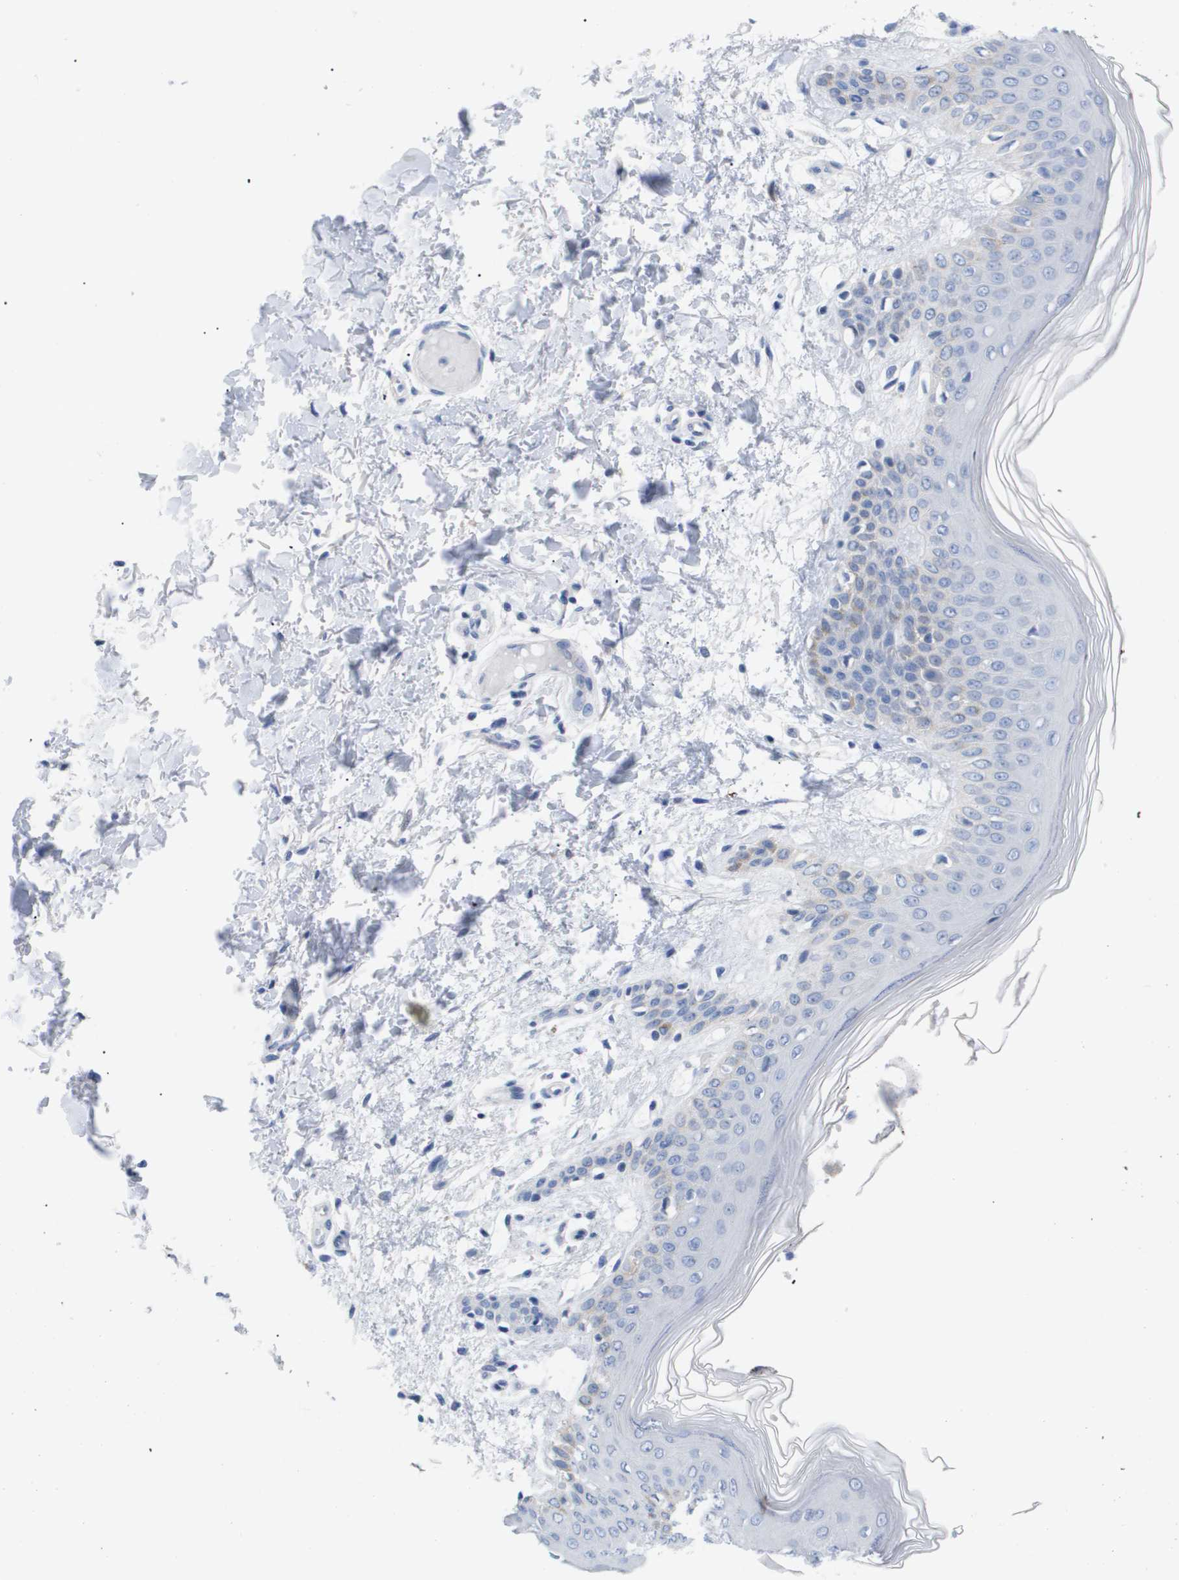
{"staining": {"intensity": "negative", "quantity": "none", "location": "none"}, "tissue": "skin", "cell_type": "Fibroblasts", "image_type": "normal", "snomed": [{"axis": "morphology", "description": "Normal tissue, NOS"}, {"axis": "topography", "description": "Skin"}], "caption": "DAB immunohistochemical staining of benign skin displays no significant positivity in fibroblasts. The staining was performed using DAB (3,3'-diaminobenzidine) to visualize the protein expression in brown, while the nuclei were stained in blue with hematoxylin (Magnification: 20x).", "gene": "CAV3", "patient": {"sex": "male", "age": 53}}